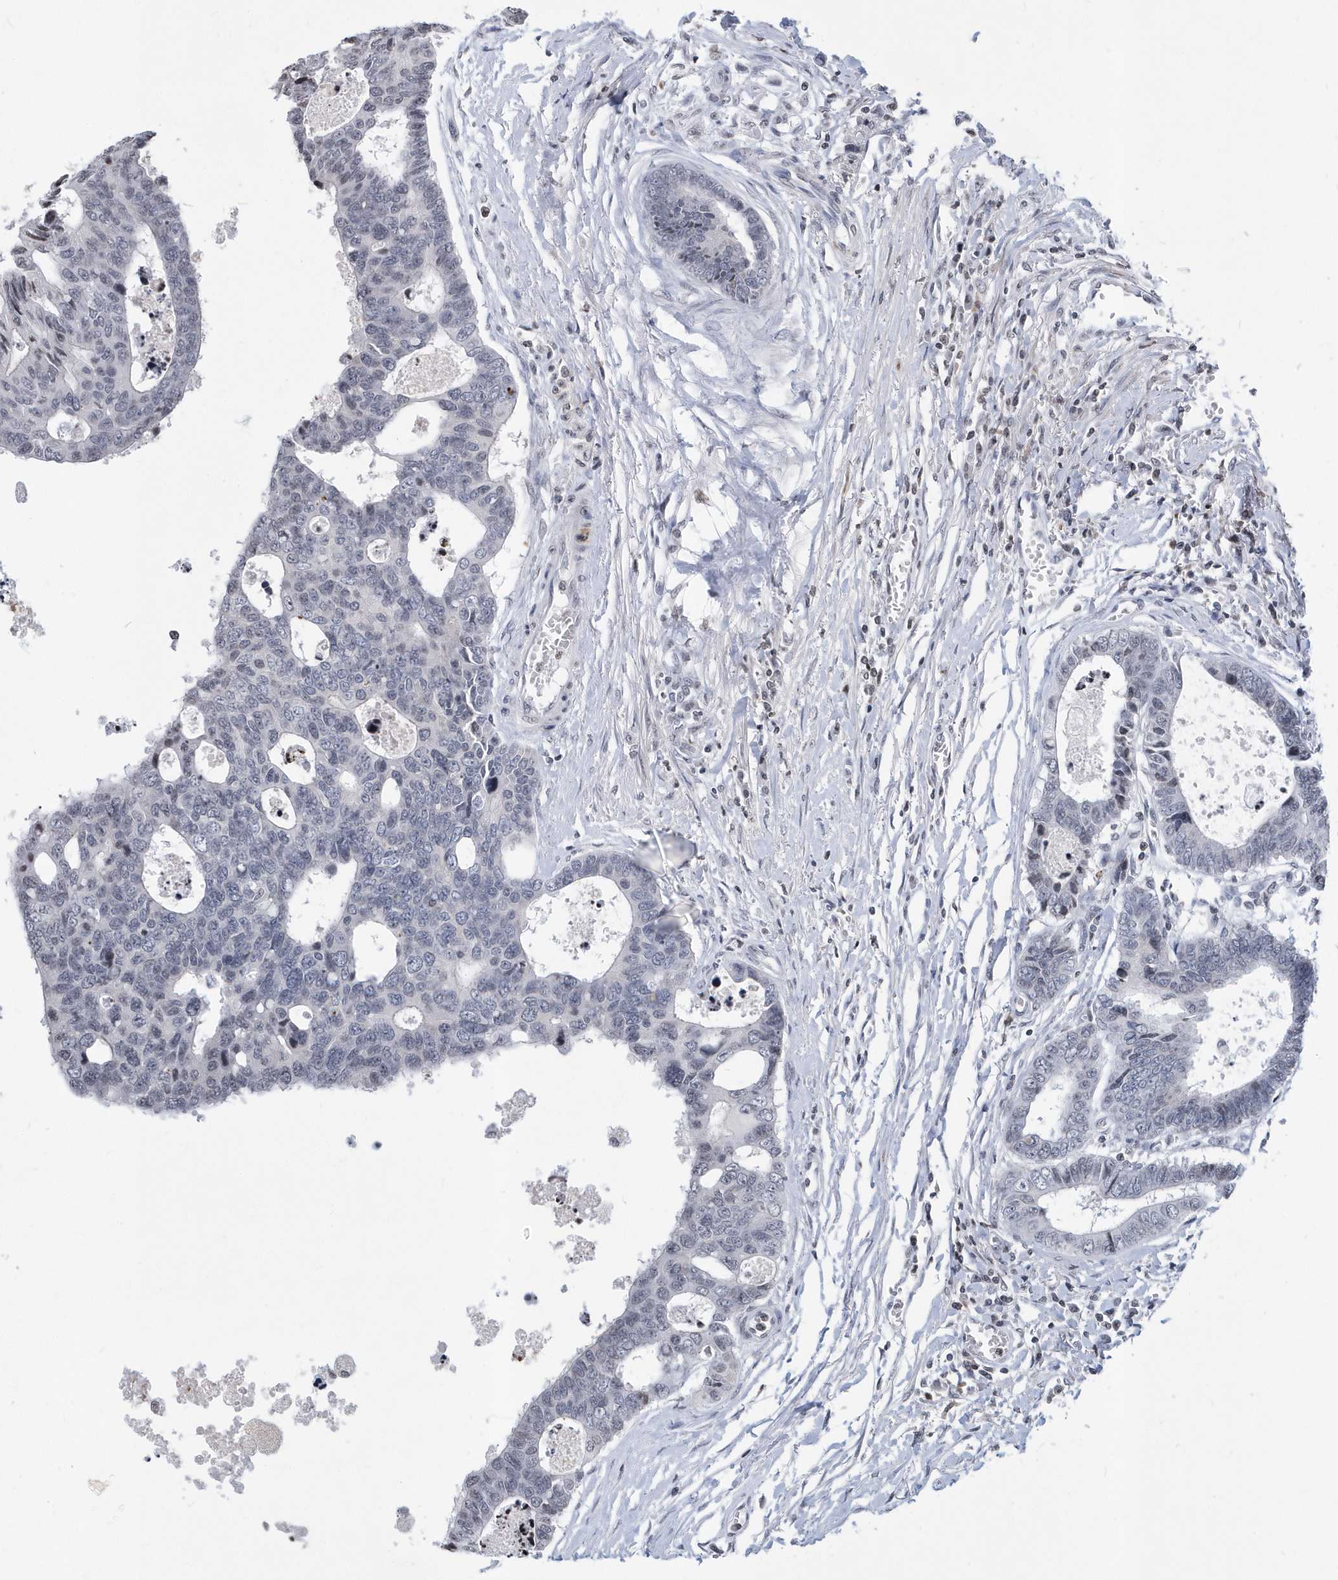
{"staining": {"intensity": "negative", "quantity": "none", "location": "none"}, "tissue": "colorectal cancer", "cell_type": "Tumor cells", "image_type": "cancer", "snomed": [{"axis": "morphology", "description": "Adenocarcinoma, NOS"}, {"axis": "topography", "description": "Rectum"}], "caption": "Tumor cells show no significant expression in colorectal adenocarcinoma. (Stains: DAB (3,3'-diaminobenzidine) immunohistochemistry with hematoxylin counter stain, Microscopy: brightfield microscopy at high magnification).", "gene": "VWA5B2", "patient": {"sex": "male", "age": 84}}